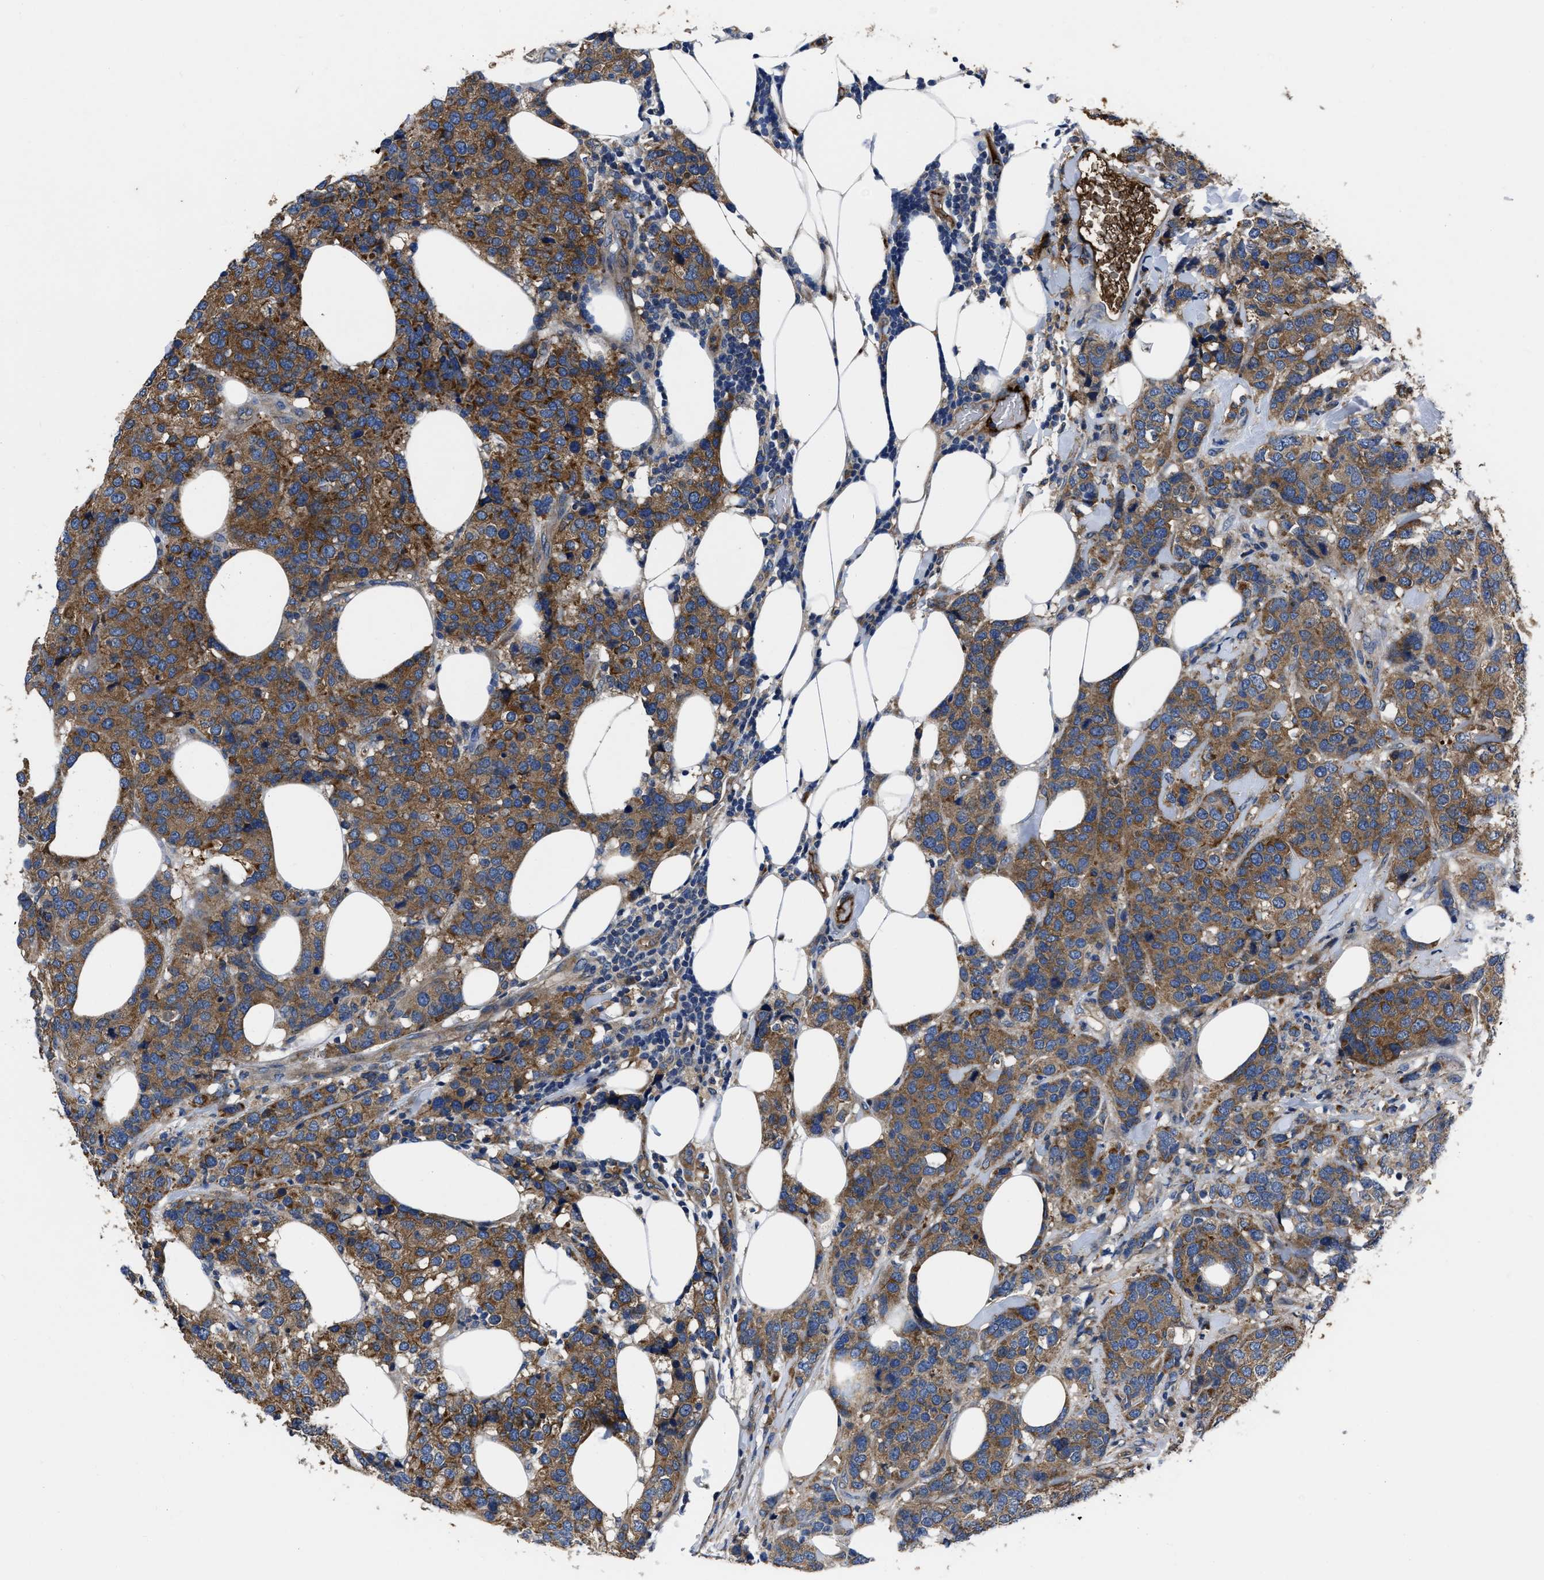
{"staining": {"intensity": "strong", "quantity": ">75%", "location": "cytoplasmic/membranous"}, "tissue": "breast cancer", "cell_type": "Tumor cells", "image_type": "cancer", "snomed": [{"axis": "morphology", "description": "Lobular carcinoma"}, {"axis": "topography", "description": "Breast"}], "caption": "IHC staining of lobular carcinoma (breast), which shows high levels of strong cytoplasmic/membranous staining in about >75% of tumor cells indicating strong cytoplasmic/membranous protein expression. The staining was performed using DAB (3,3'-diaminobenzidine) (brown) for protein detection and nuclei were counterstained in hematoxylin (blue).", "gene": "ERC1", "patient": {"sex": "female", "age": 59}}